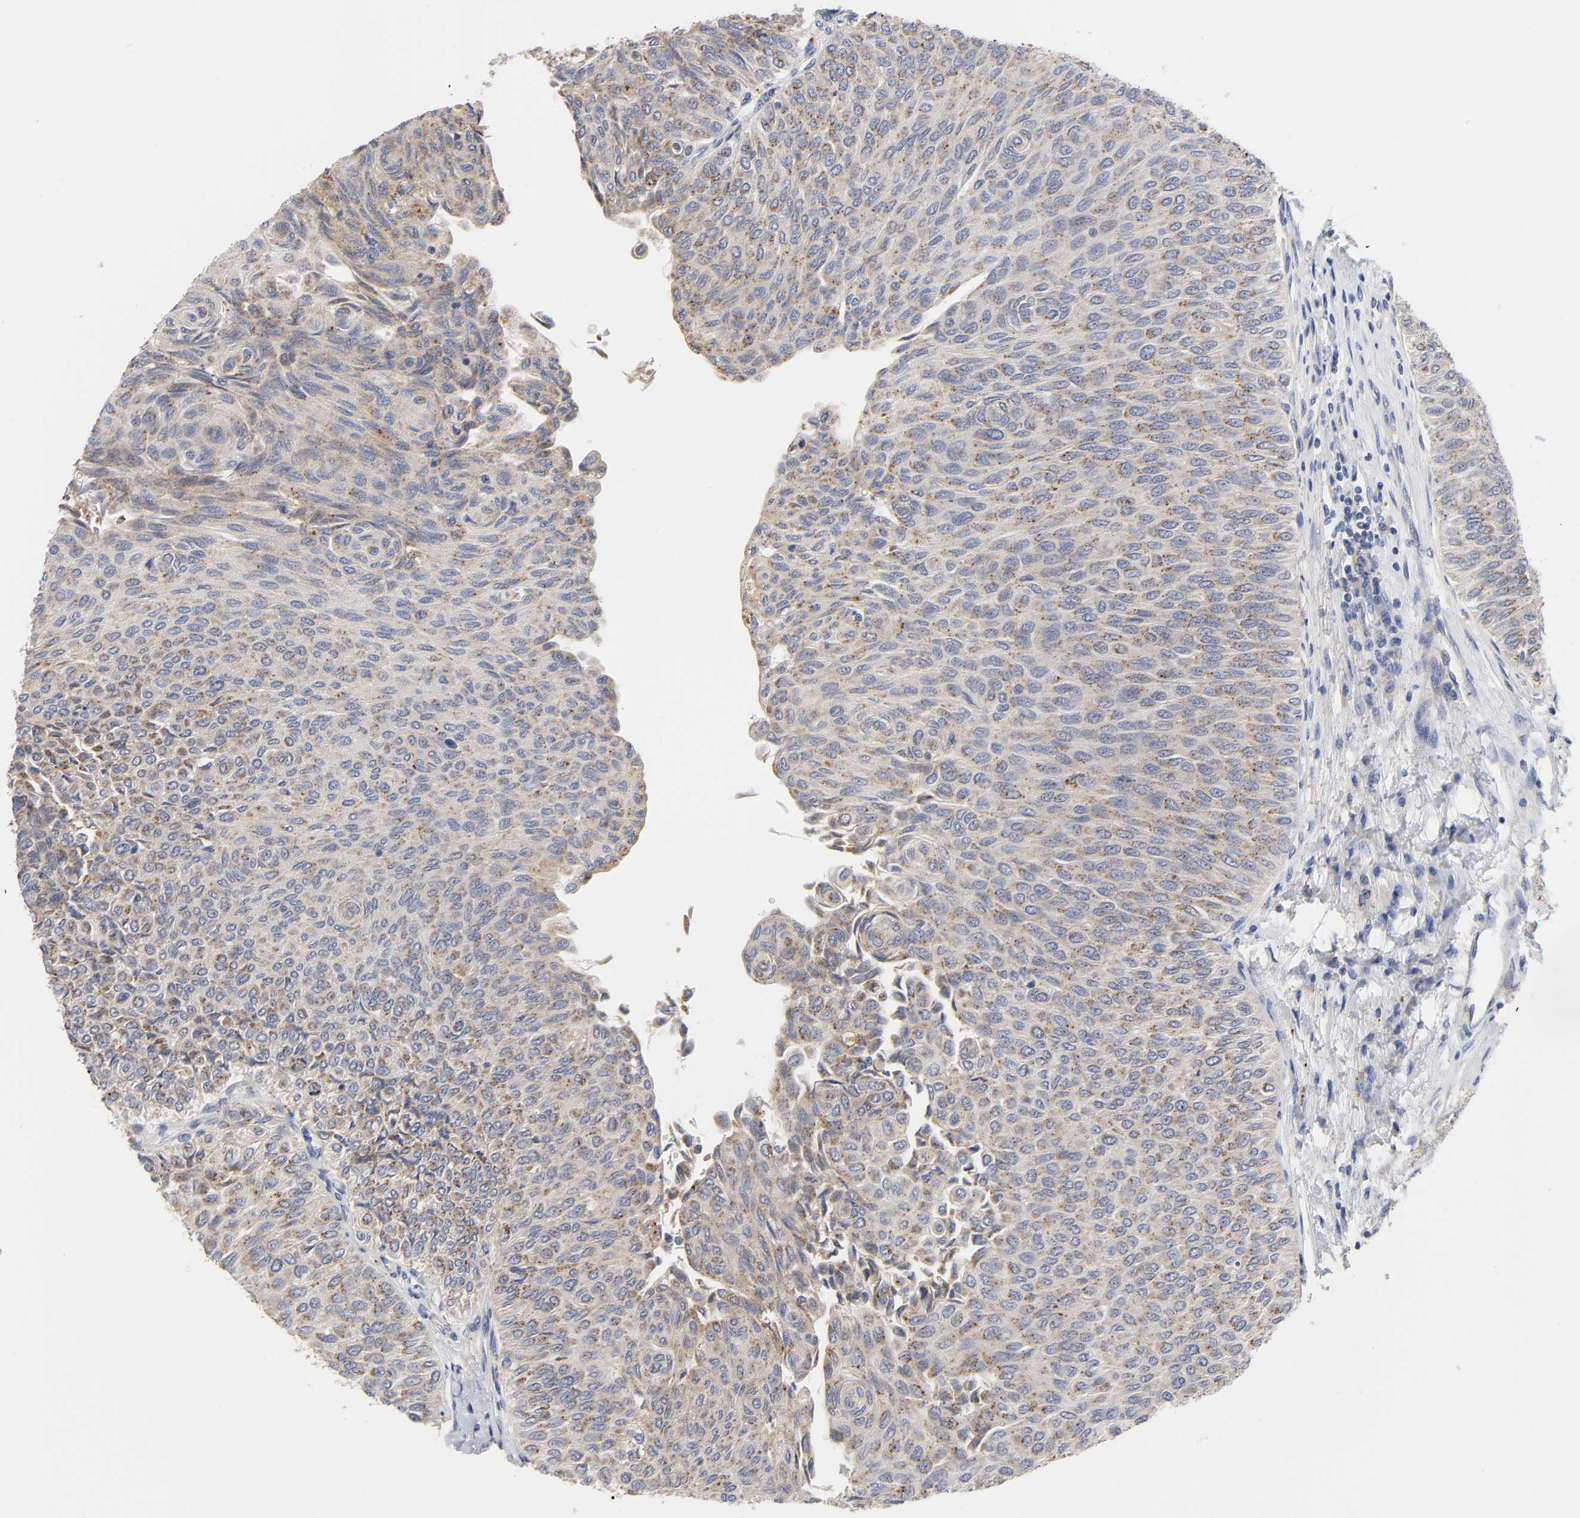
{"staining": {"intensity": "weak", "quantity": ">75%", "location": "cytoplasmic/membranous"}, "tissue": "urothelial cancer", "cell_type": "Tumor cells", "image_type": "cancer", "snomed": [{"axis": "morphology", "description": "Urothelial carcinoma, Low grade"}, {"axis": "topography", "description": "Urinary bladder"}], "caption": "Low-grade urothelial carcinoma stained for a protein (brown) reveals weak cytoplasmic/membranous positive staining in about >75% of tumor cells.", "gene": "C17orf75", "patient": {"sex": "male", "age": 78}}